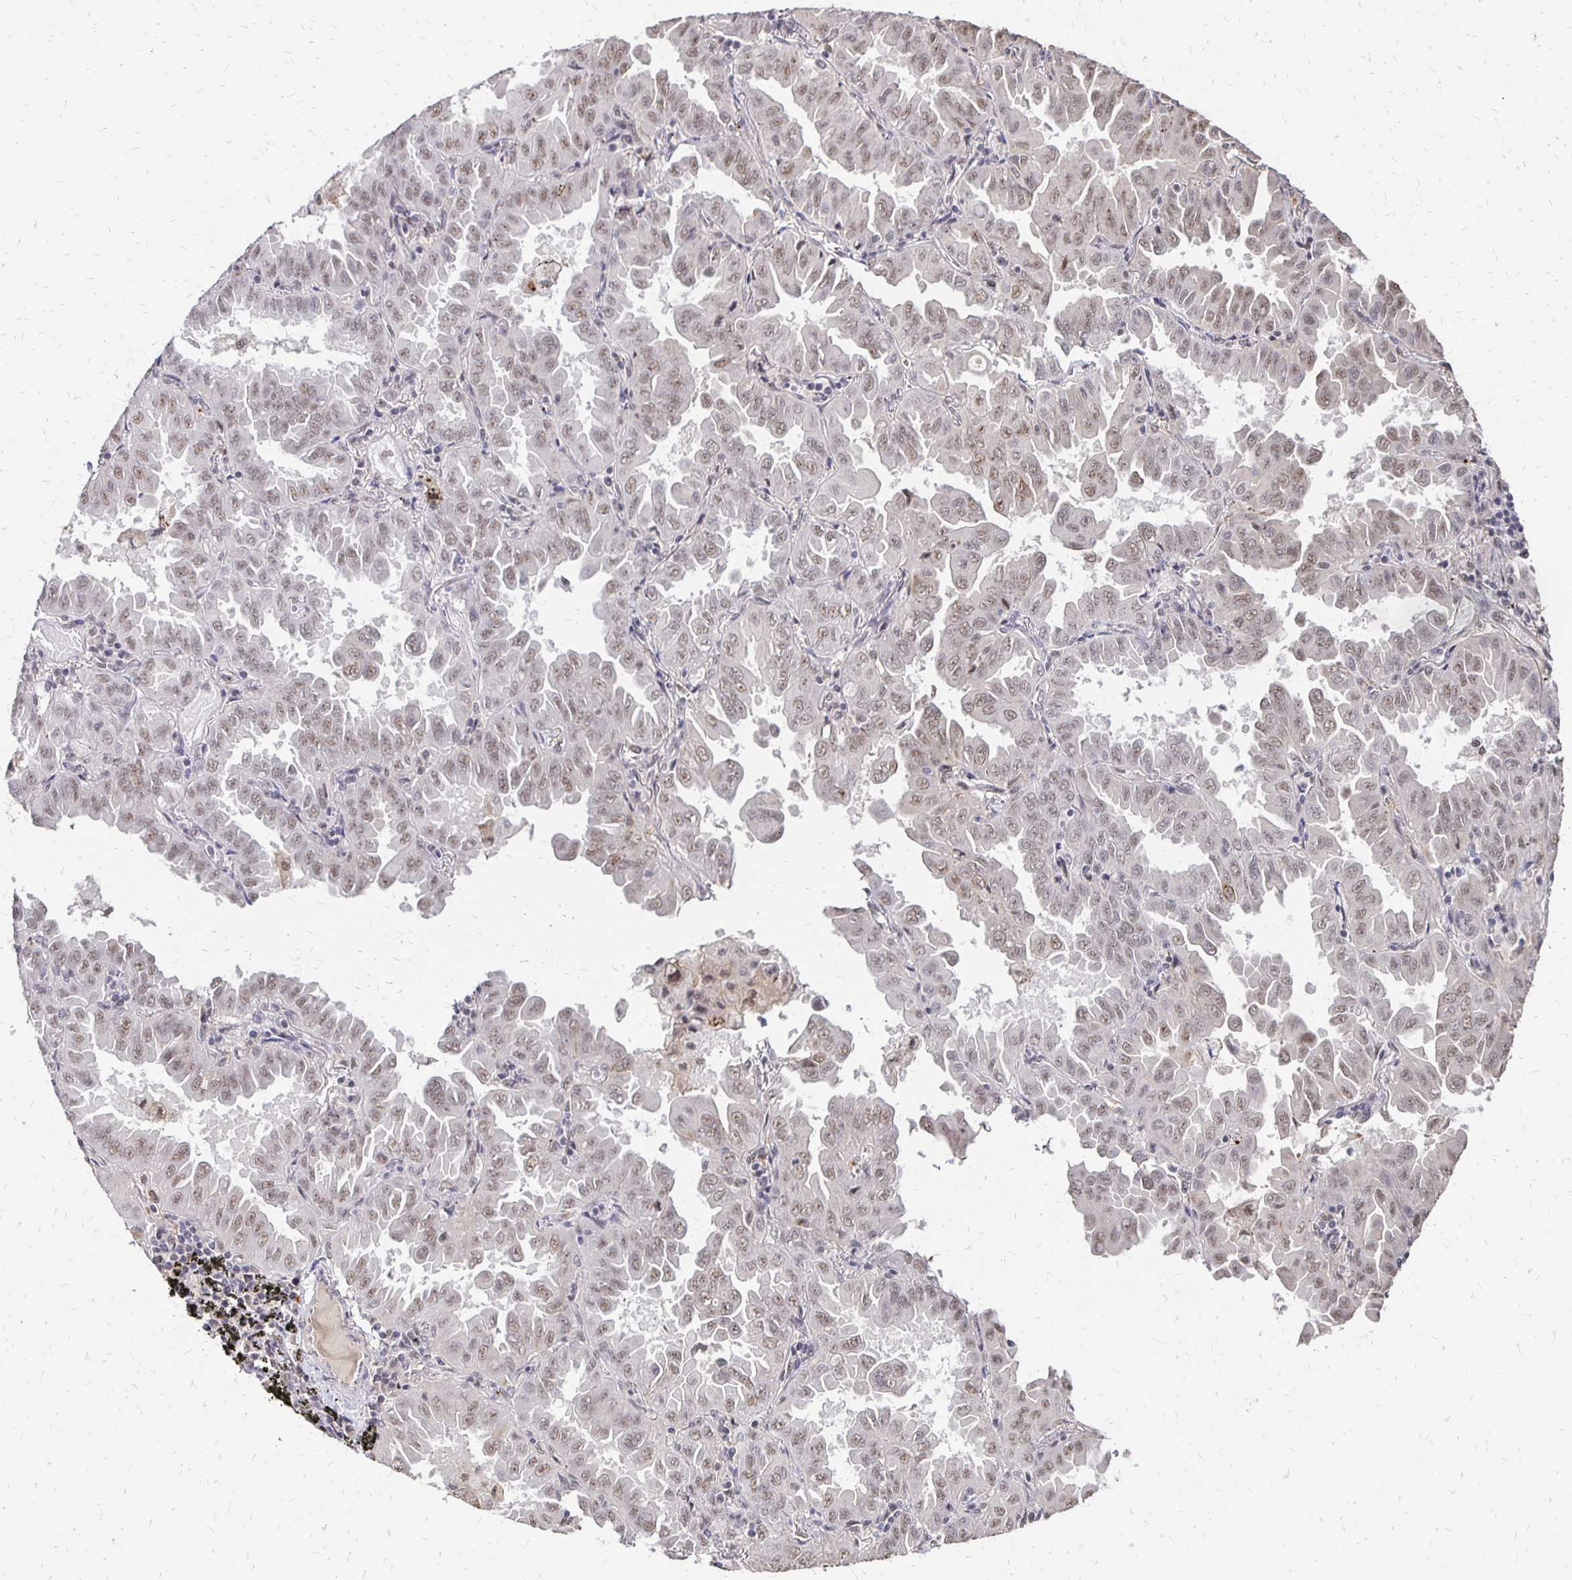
{"staining": {"intensity": "weak", "quantity": ">75%", "location": "nuclear"}, "tissue": "lung cancer", "cell_type": "Tumor cells", "image_type": "cancer", "snomed": [{"axis": "morphology", "description": "Adenocarcinoma, NOS"}, {"axis": "topography", "description": "Lung"}], "caption": "Weak nuclear expression for a protein is identified in approximately >75% of tumor cells of lung cancer using immunohistochemistry (IHC).", "gene": "CLASRP", "patient": {"sex": "male", "age": 64}}